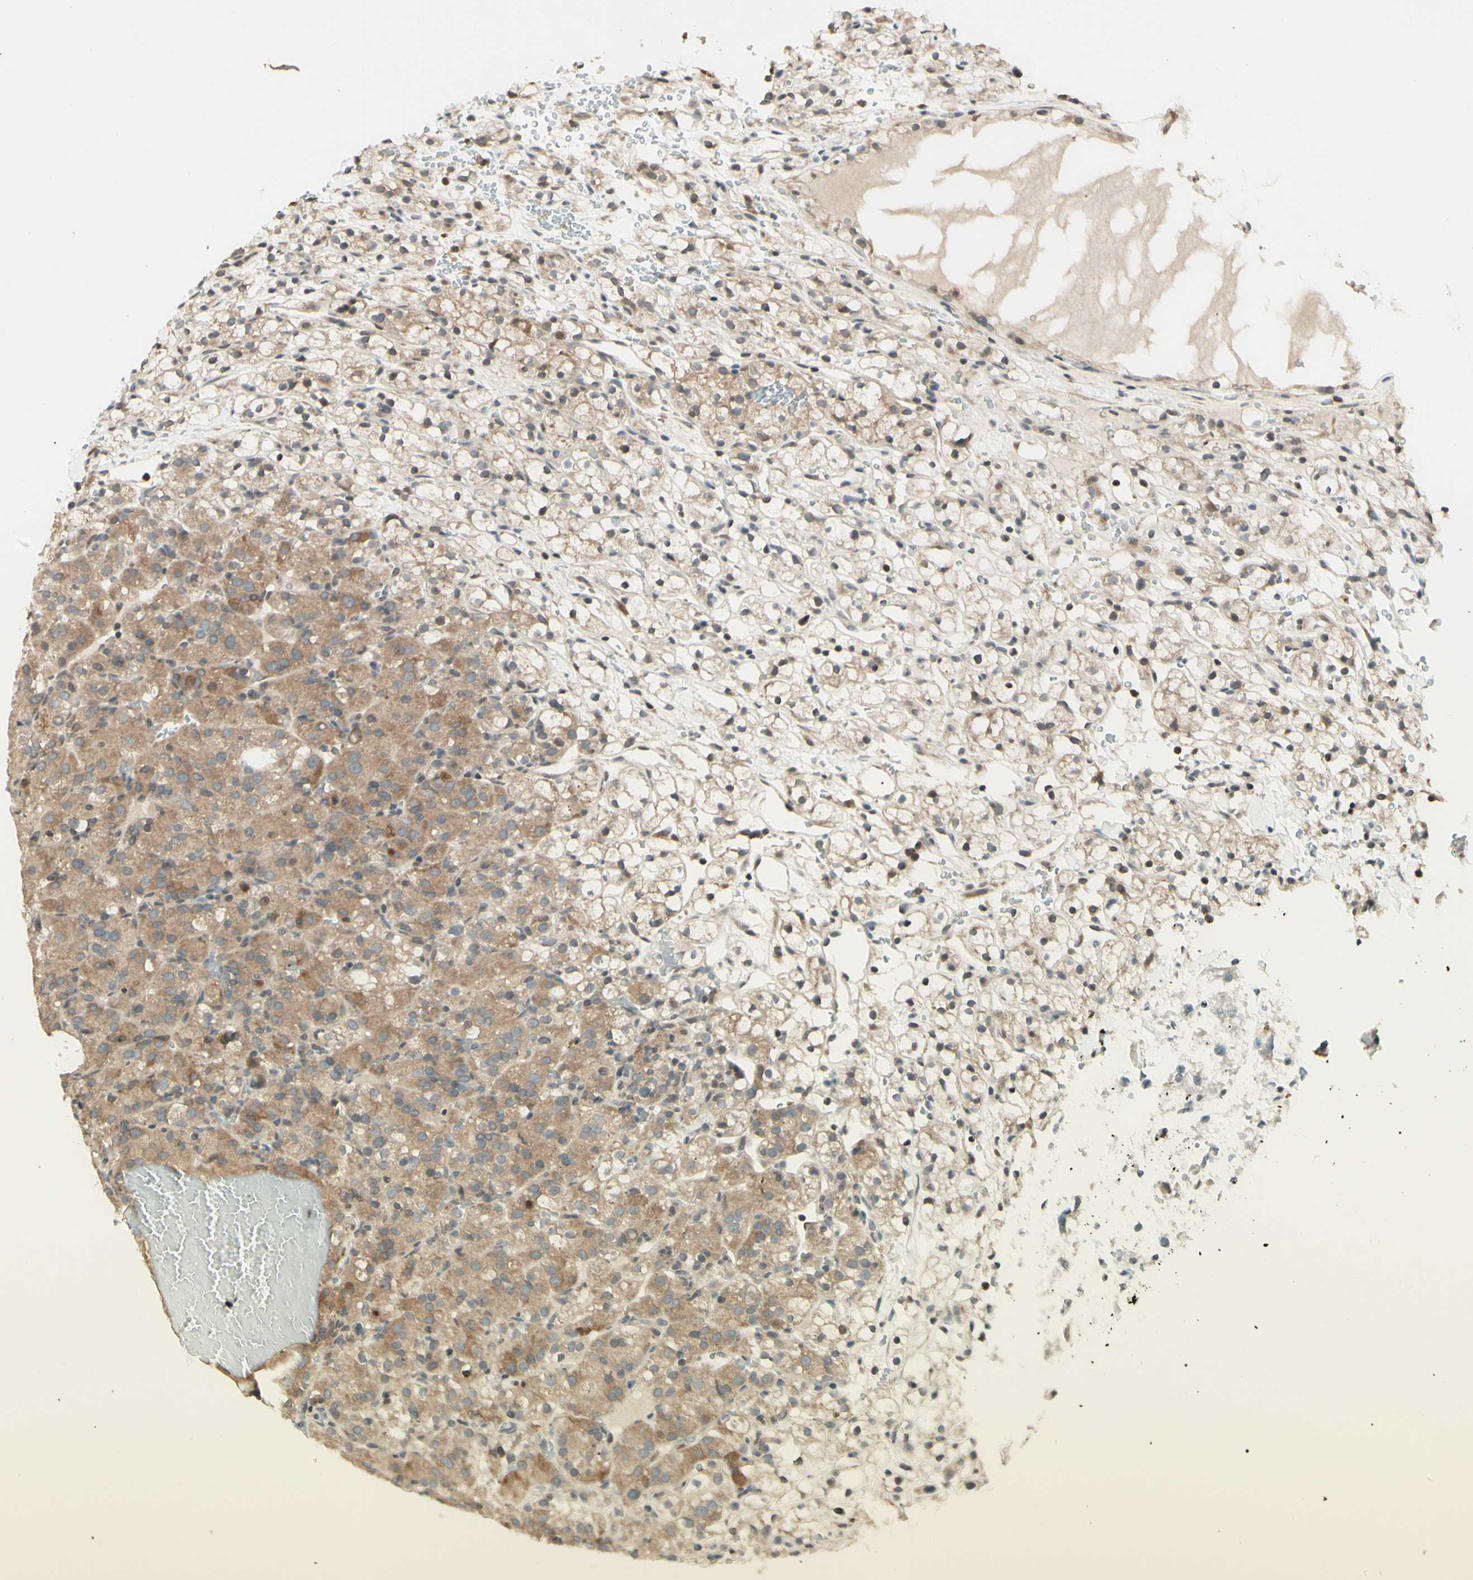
{"staining": {"intensity": "weak", "quantity": ">75%", "location": "cytoplasmic/membranous"}, "tissue": "renal cancer", "cell_type": "Tumor cells", "image_type": "cancer", "snomed": [{"axis": "morphology", "description": "Adenocarcinoma, NOS"}, {"axis": "topography", "description": "Kidney"}], "caption": "Human renal adenocarcinoma stained for a protein (brown) displays weak cytoplasmic/membranous positive expression in approximately >75% of tumor cells.", "gene": "ZW10", "patient": {"sex": "male", "age": 61}}